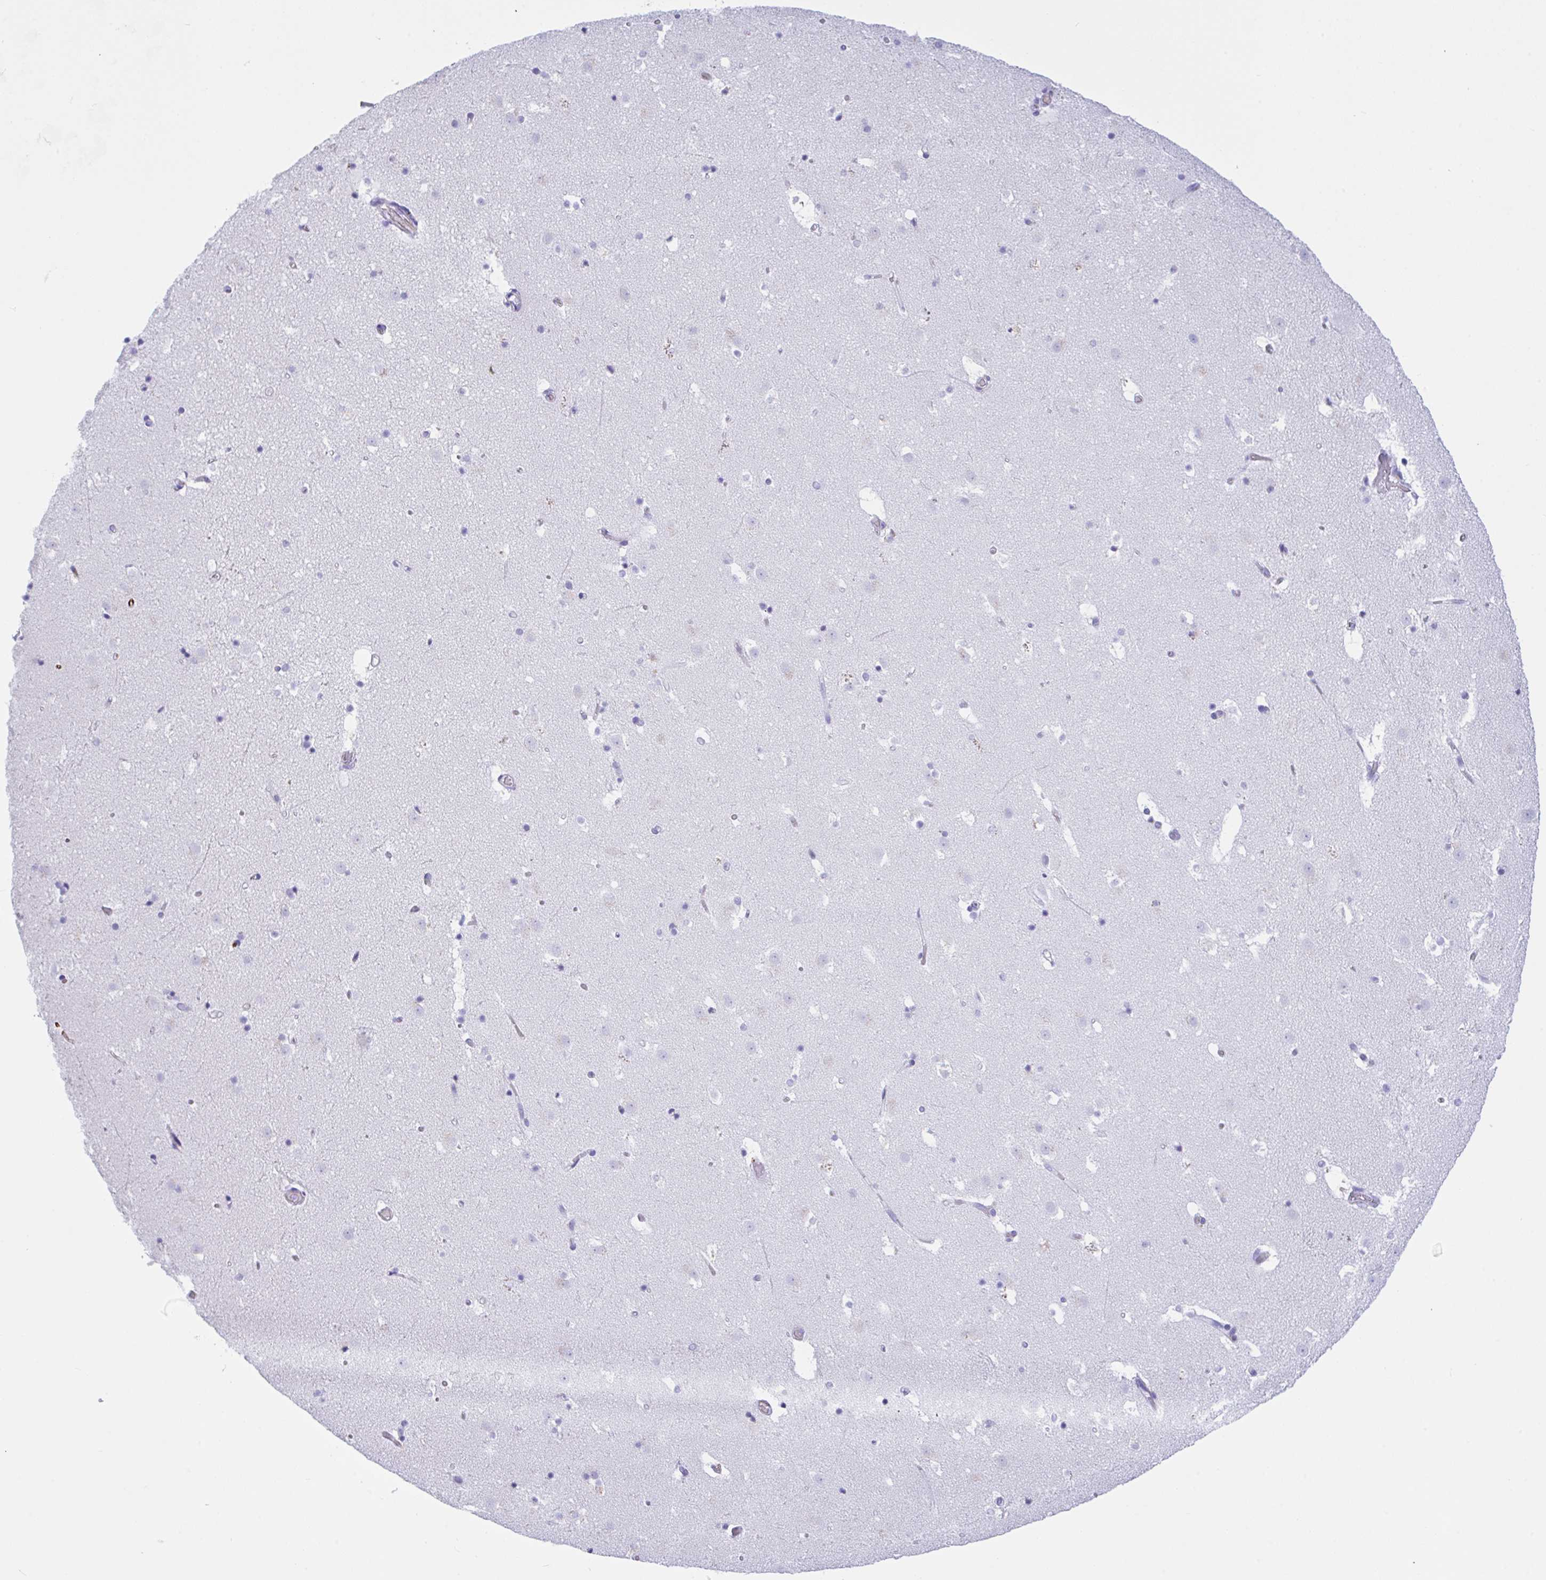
{"staining": {"intensity": "negative", "quantity": "none", "location": "none"}, "tissue": "caudate", "cell_type": "Glial cells", "image_type": "normal", "snomed": [{"axis": "morphology", "description": "Normal tissue, NOS"}, {"axis": "topography", "description": "Lateral ventricle wall"}], "caption": "Immunohistochemistry micrograph of normal caudate: caudate stained with DAB displays no significant protein positivity in glial cells.", "gene": "NDUFAF8", "patient": {"sex": "male", "age": 37}}